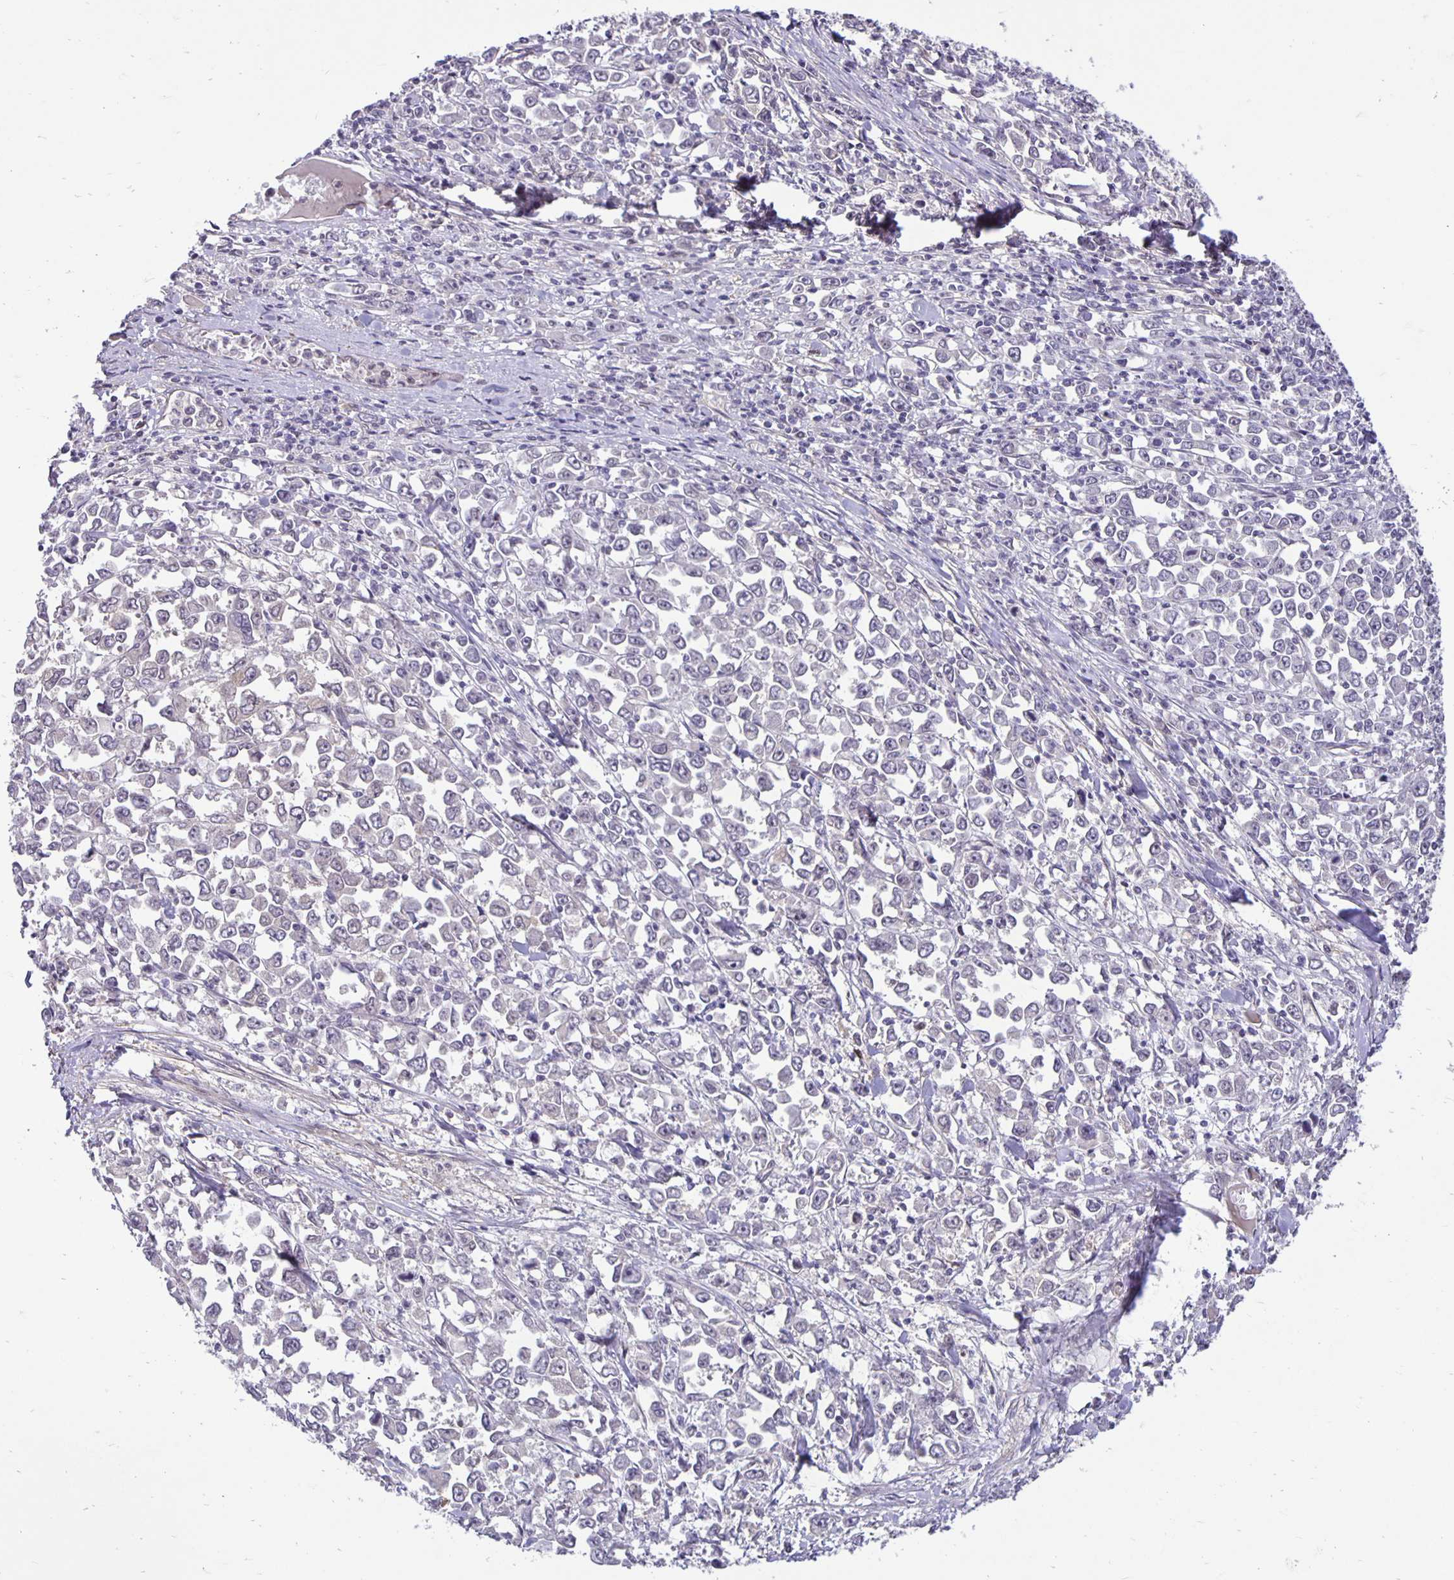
{"staining": {"intensity": "negative", "quantity": "none", "location": "none"}, "tissue": "stomach cancer", "cell_type": "Tumor cells", "image_type": "cancer", "snomed": [{"axis": "morphology", "description": "Adenocarcinoma, NOS"}, {"axis": "topography", "description": "Stomach, upper"}], "caption": "The immunohistochemistry photomicrograph has no significant staining in tumor cells of adenocarcinoma (stomach) tissue.", "gene": "TAX1BP3", "patient": {"sex": "male", "age": 70}}